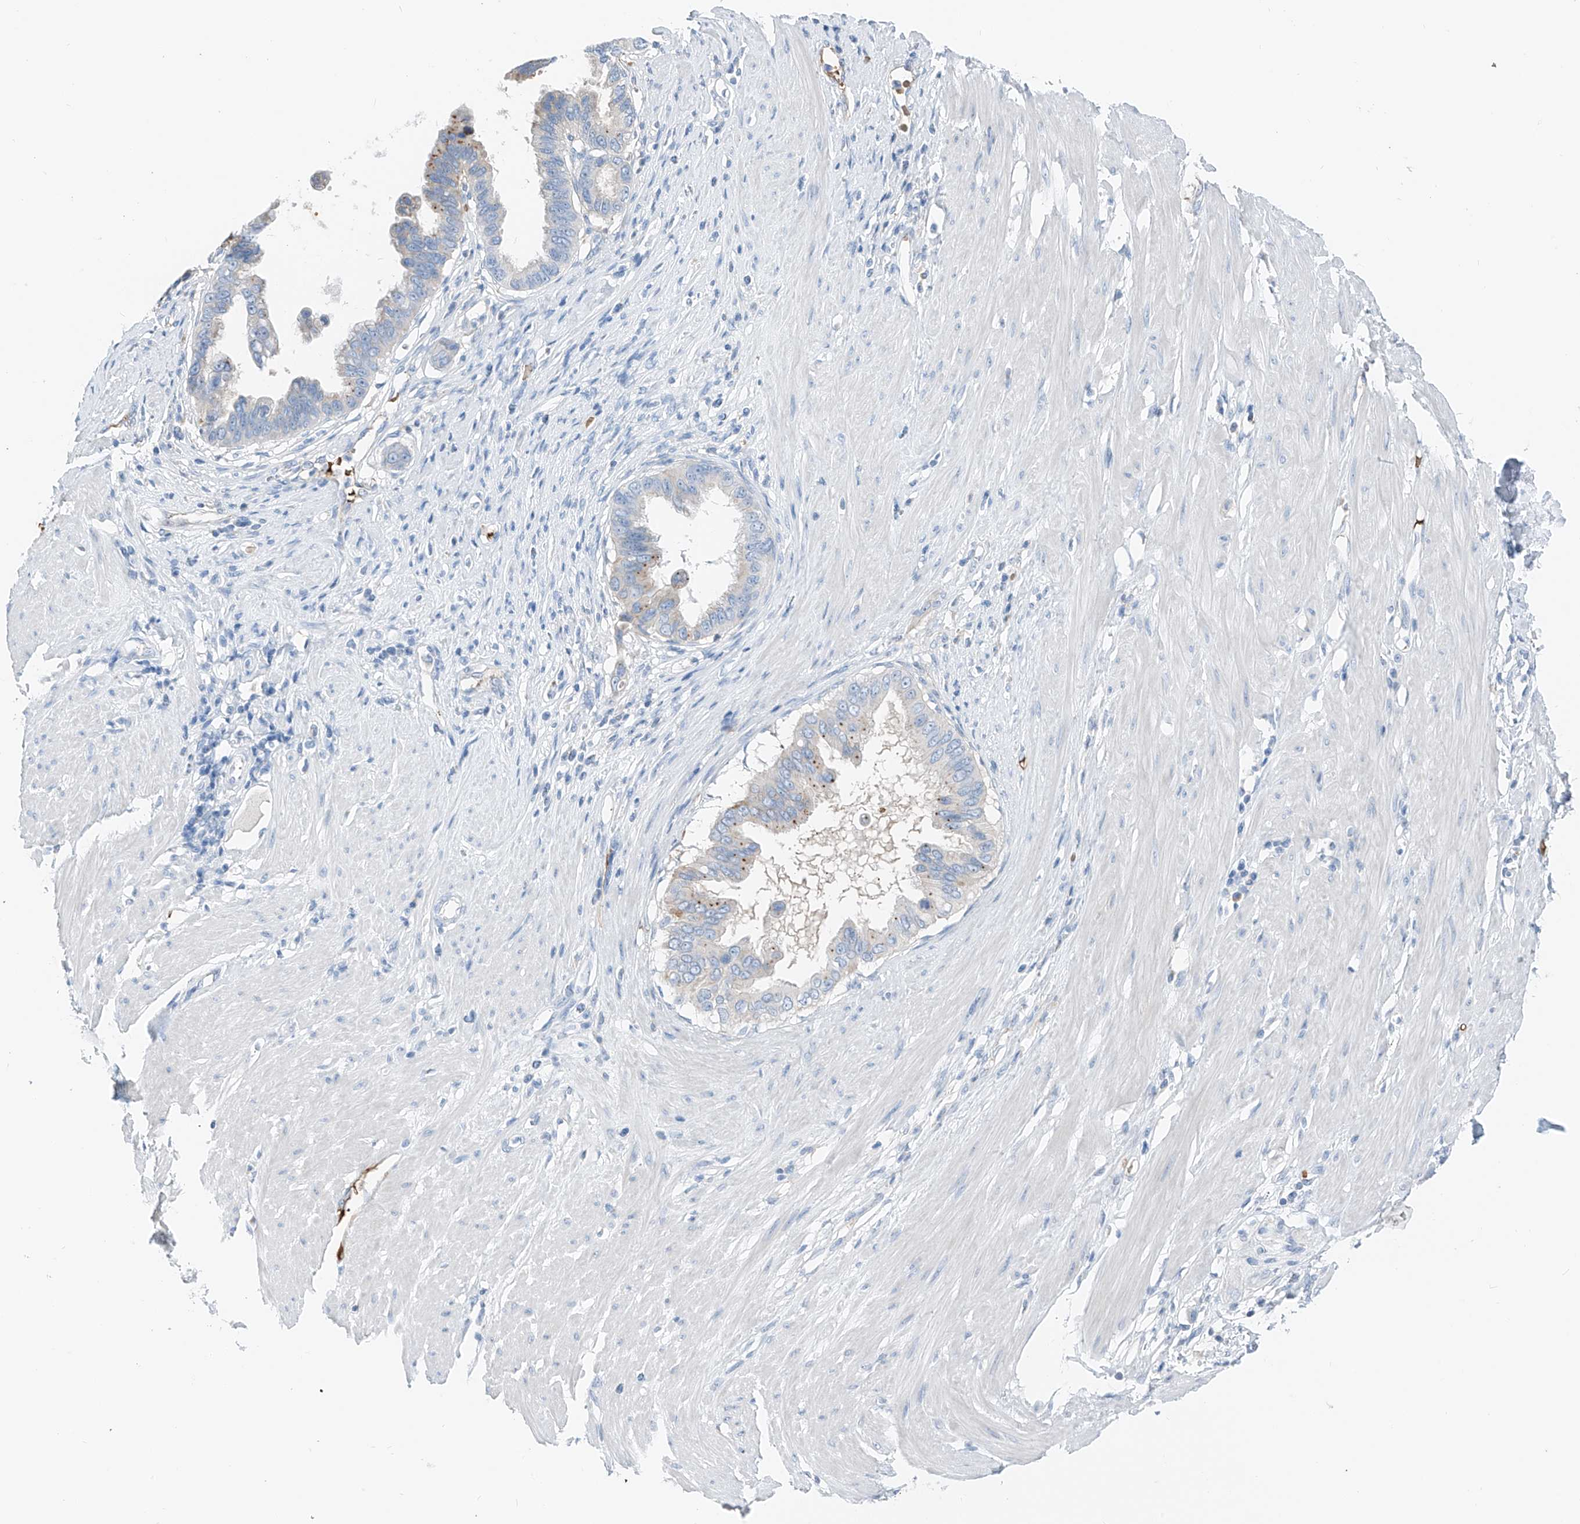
{"staining": {"intensity": "moderate", "quantity": "<25%", "location": "cytoplasmic/membranous"}, "tissue": "pancreatic cancer", "cell_type": "Tumor cells", "image_type": "cancer", "snomed": [{"axis": "morphology", "description": "Adenocarcinoma, NOS"}, {"axis": "topography", "description": "Pancreas"}], "caption": "Immunohistochemistry (IHC) of adenocarcinoma (pancreatic) reveals low levels of moderate cytoplasmic/membranous staining in about <25% of tumor cells.", "gene": "PRSS23", "patient": {"sex": "female", "age": 56}}